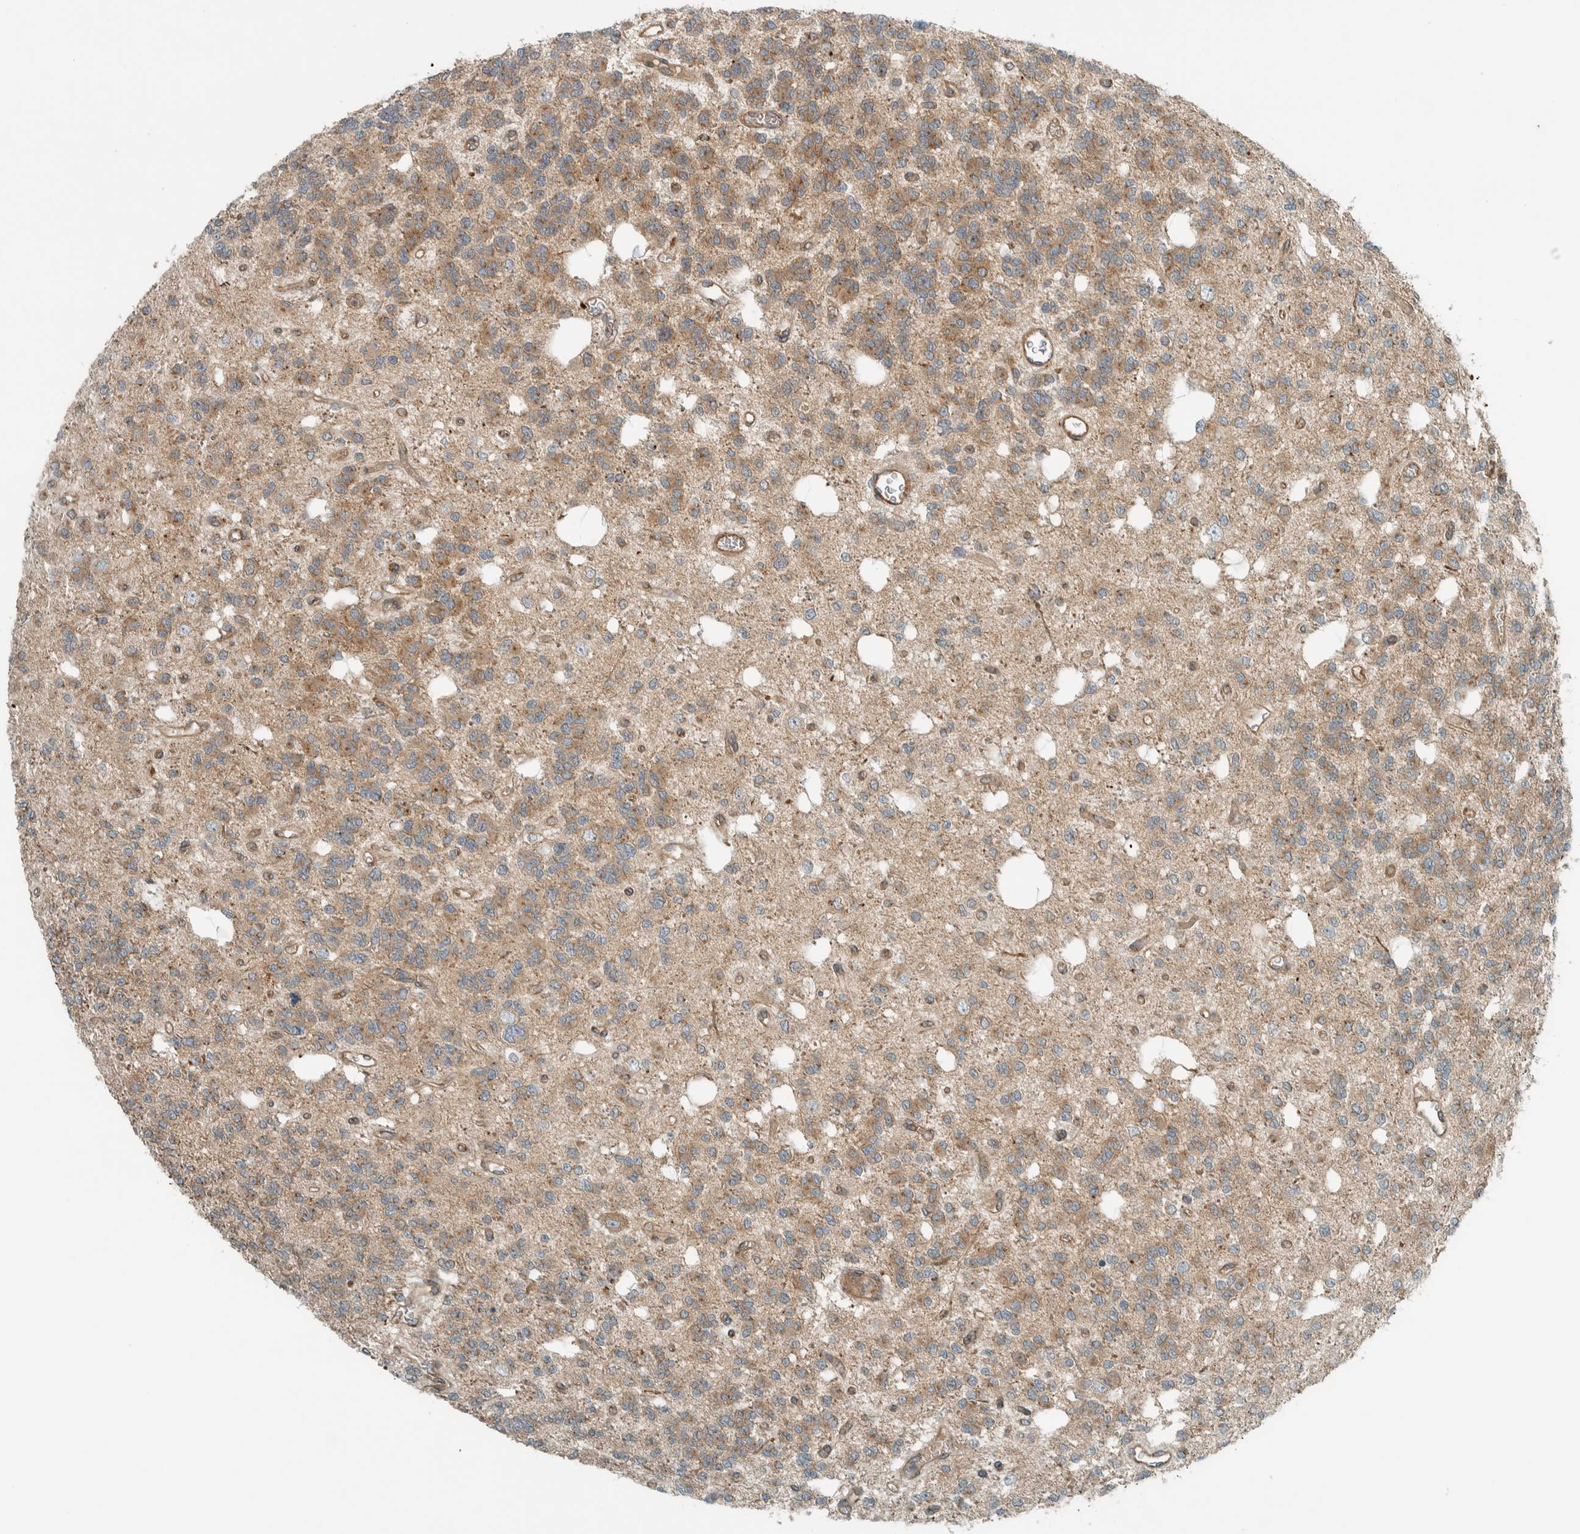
{"staining": {"intensity": "moderate", "quantity": ">75%", "location": "cytoplasmic/membranous"}, "tissue": "glioma", "cell_type": "Tumor cells", "image_type": "cancer", "snomed": [{"axis": "morphology", "description": "Glioma, malignant, Low grade"}, {"axis": "topography", "description": "Brain"}], "caption": "Immunohistochemistry of human glioma exhibits medium levels of moderate cytoplasmic/membranous expression in approximately >75% of tumor cells.", "gene": "EXOC7", "patient": {"sex": "male", "age": 38}}